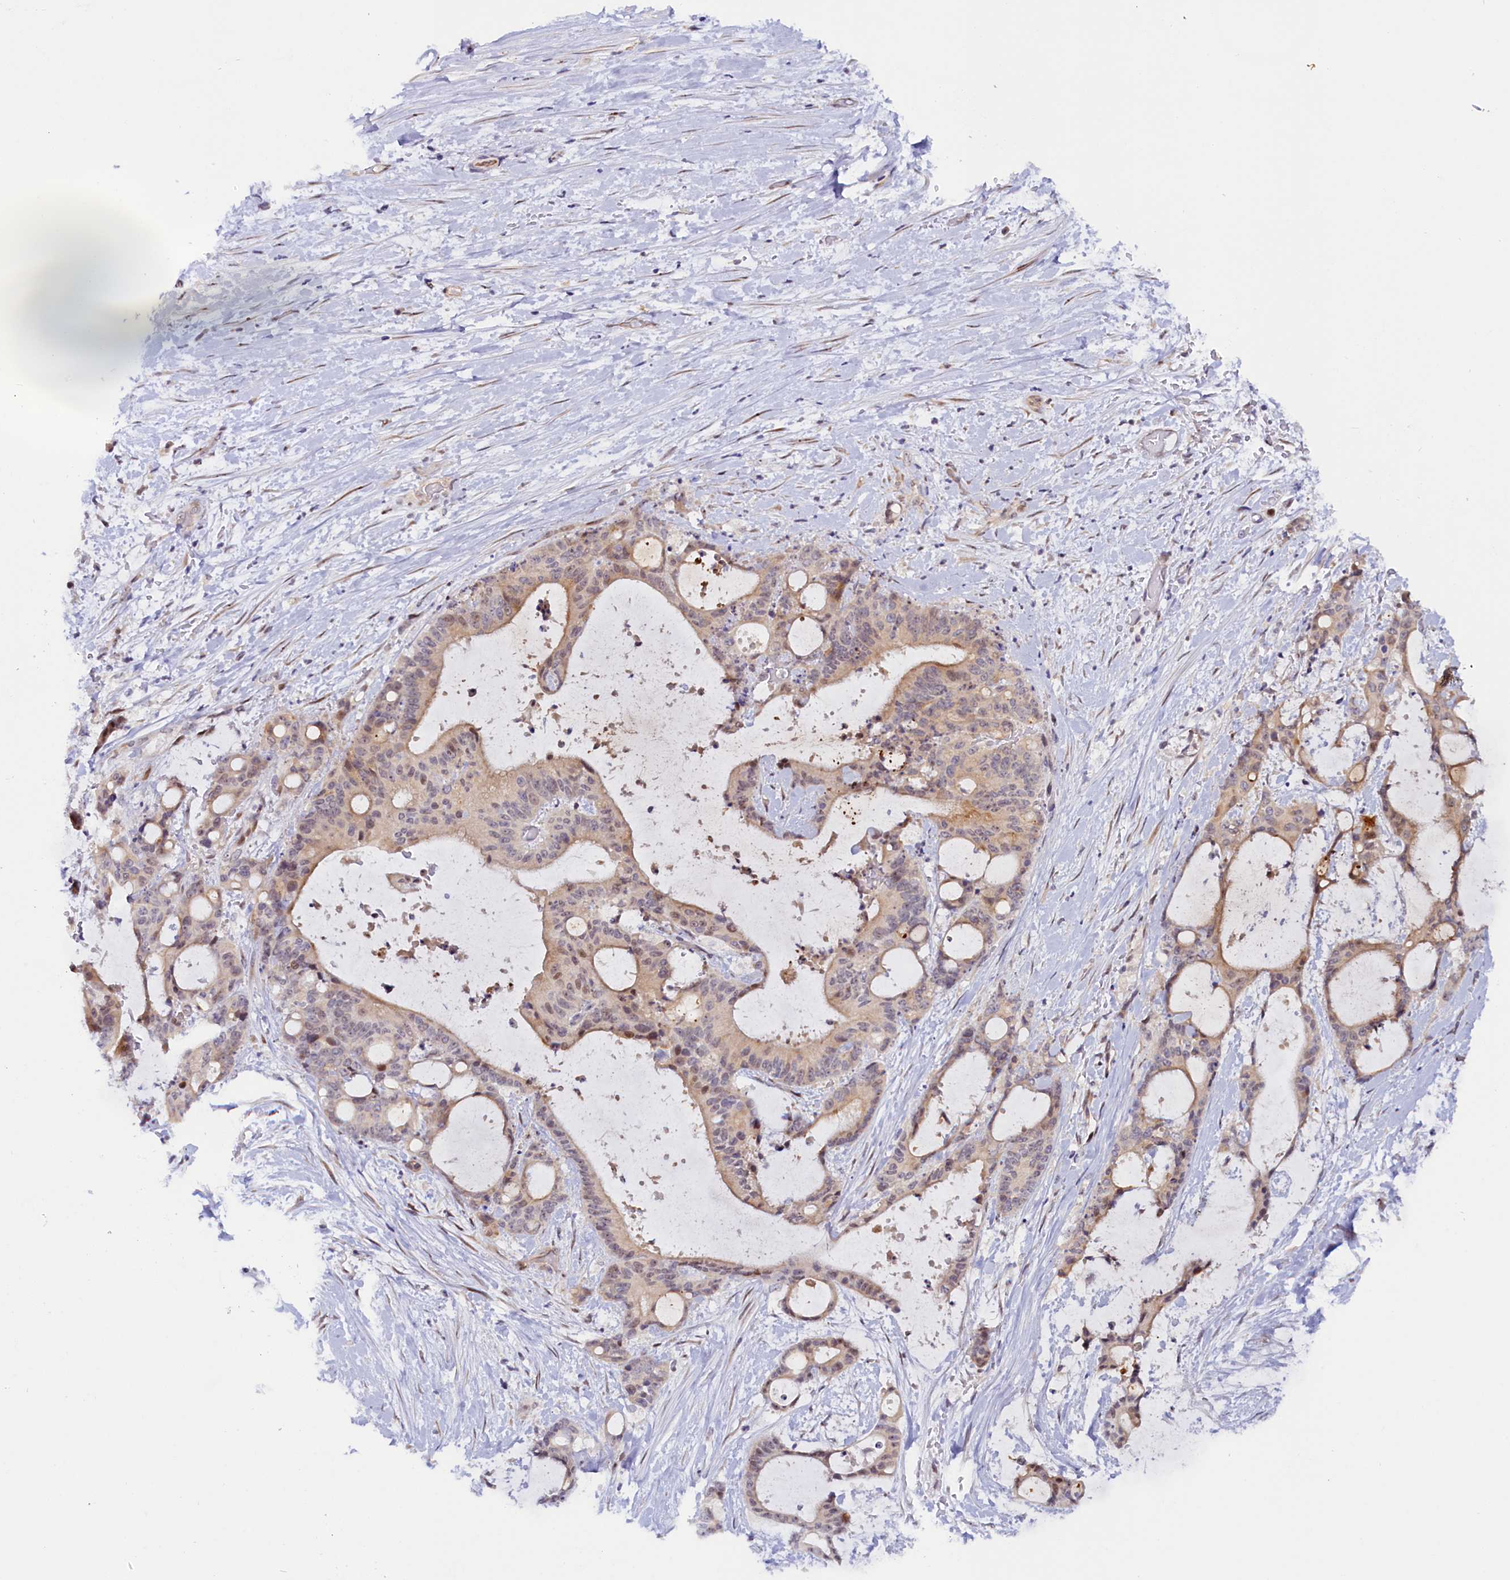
{"staining": {"intensity": "weak", "quantity": "<25%", "location": "cytoplasmic/membranous"}, "tissue": "liver cancer", "cell_type": "Tumor cells", "image_type": "cancer", "snomed": [{"axis": "morphology", "description": "Normal tissue, NOS"}, {"axis": "morphology", "description": "Cholangiocarcinoma"}, {"axis": "topography", "description": "Liver"}, {"axis": "topography", "description": "Peripheral nerve tissue"}], "caption": "DAB immunohistochemical staining of human liver cancer reveals no significant expression in tumor cells. Brightfield microscopy of immunohistochemistry stained with DAB (3,3'-diaminobenzidine) (brown) and hematoxylin (blue), captured at high magnification.", "gene": "ANKRD24", "patient": {"sex": "female", "age": 73}}